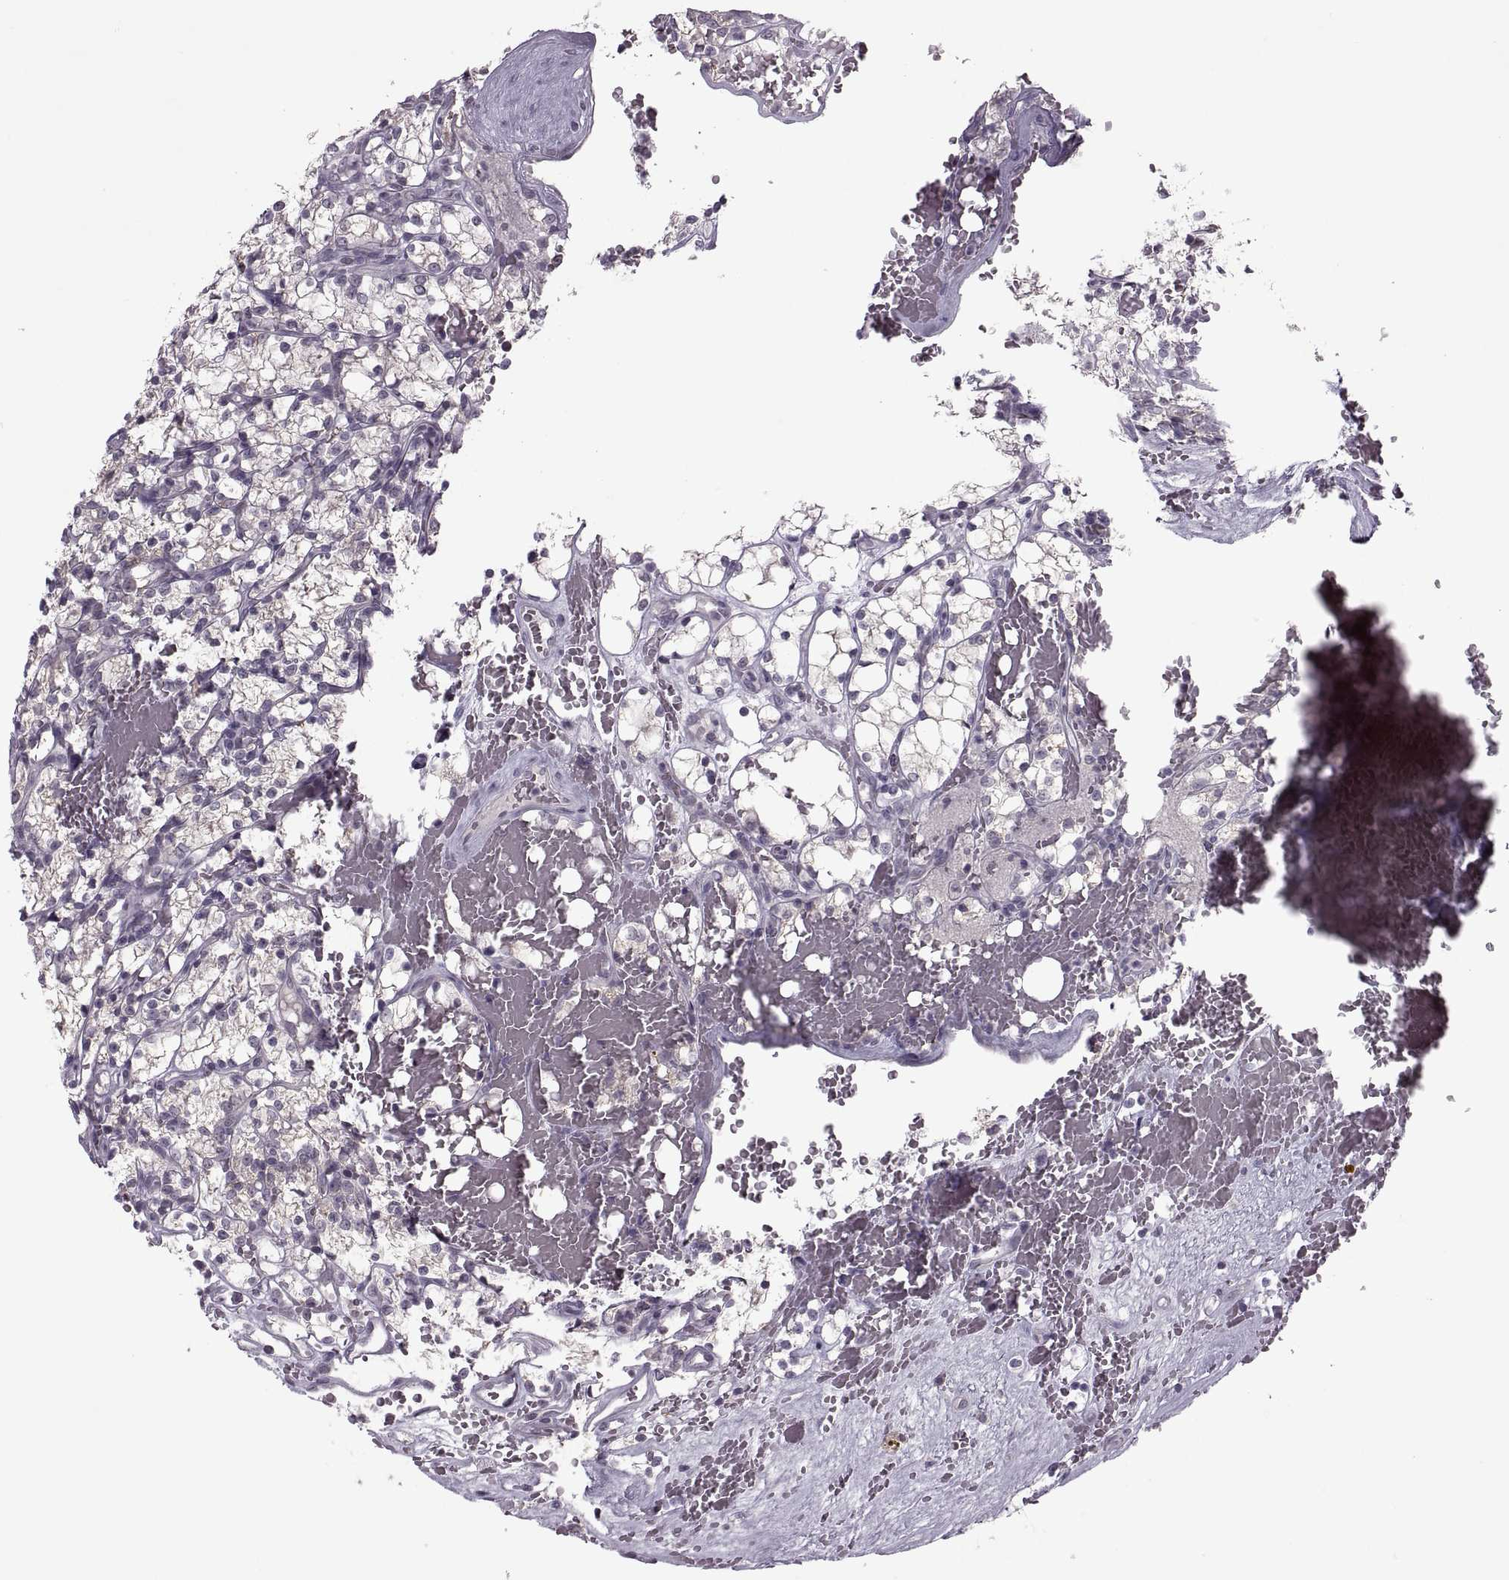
{"staining": {"intensity": "negative", "quantity": "none", "location": "none"}, "tissue": "renal cancer", "cell_type": "Tumor cells", "image_type": "cancer", "snomed": [{"axis": "morphology", "description": "Adenocarcinoma, NOS"}, {"axis": "topography", "description": "Kidney"}], "caption": "There is no significant staining in tumor cells of renal cancer (adenocarcinoma).", "gene": "MGAT4D", "patient": {"sex": "female", "age": 69}}